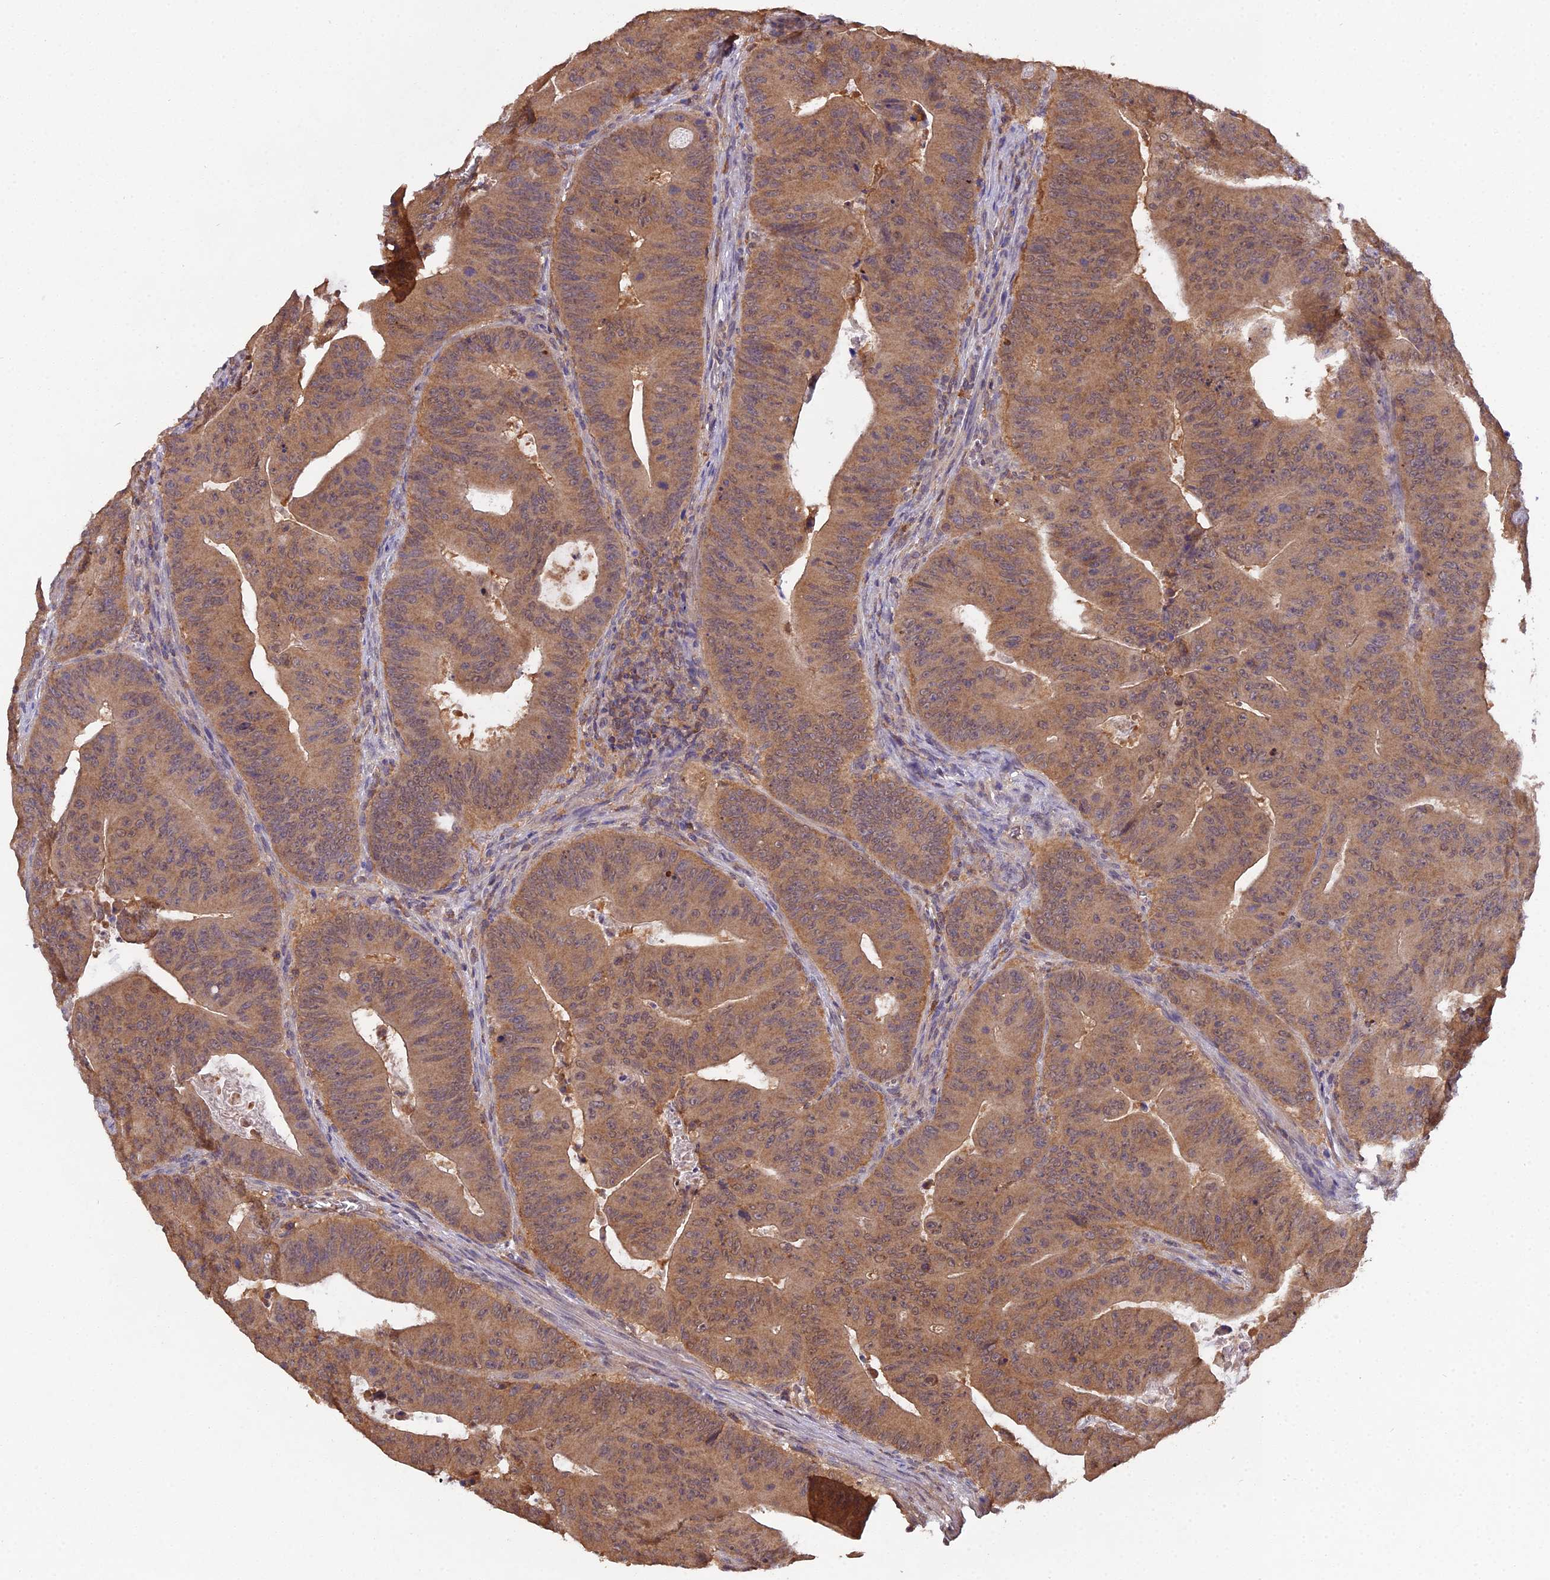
{"staining": {"intensity": "moderate", "quantity": ">75%", "location": "cytoplasmic/membranous"}, "tissue": "colorectal cancer", "cell_type": "Tumor cells", "image_type": "cancer", "snomed": [{"axis": "morphology", "description": "Adenocarcinoma, NOS"}, {"axis": "topography", "description": "Rectum"}], "caption": "Protein staining of adenocarcinoma (colorectal) tissue demonstrates moderate cytoplasmic/membranous expression in approximately >75% of tumor cells.", "gene": "TMEM258", "patient": {"sex": "female", "age": 75}}